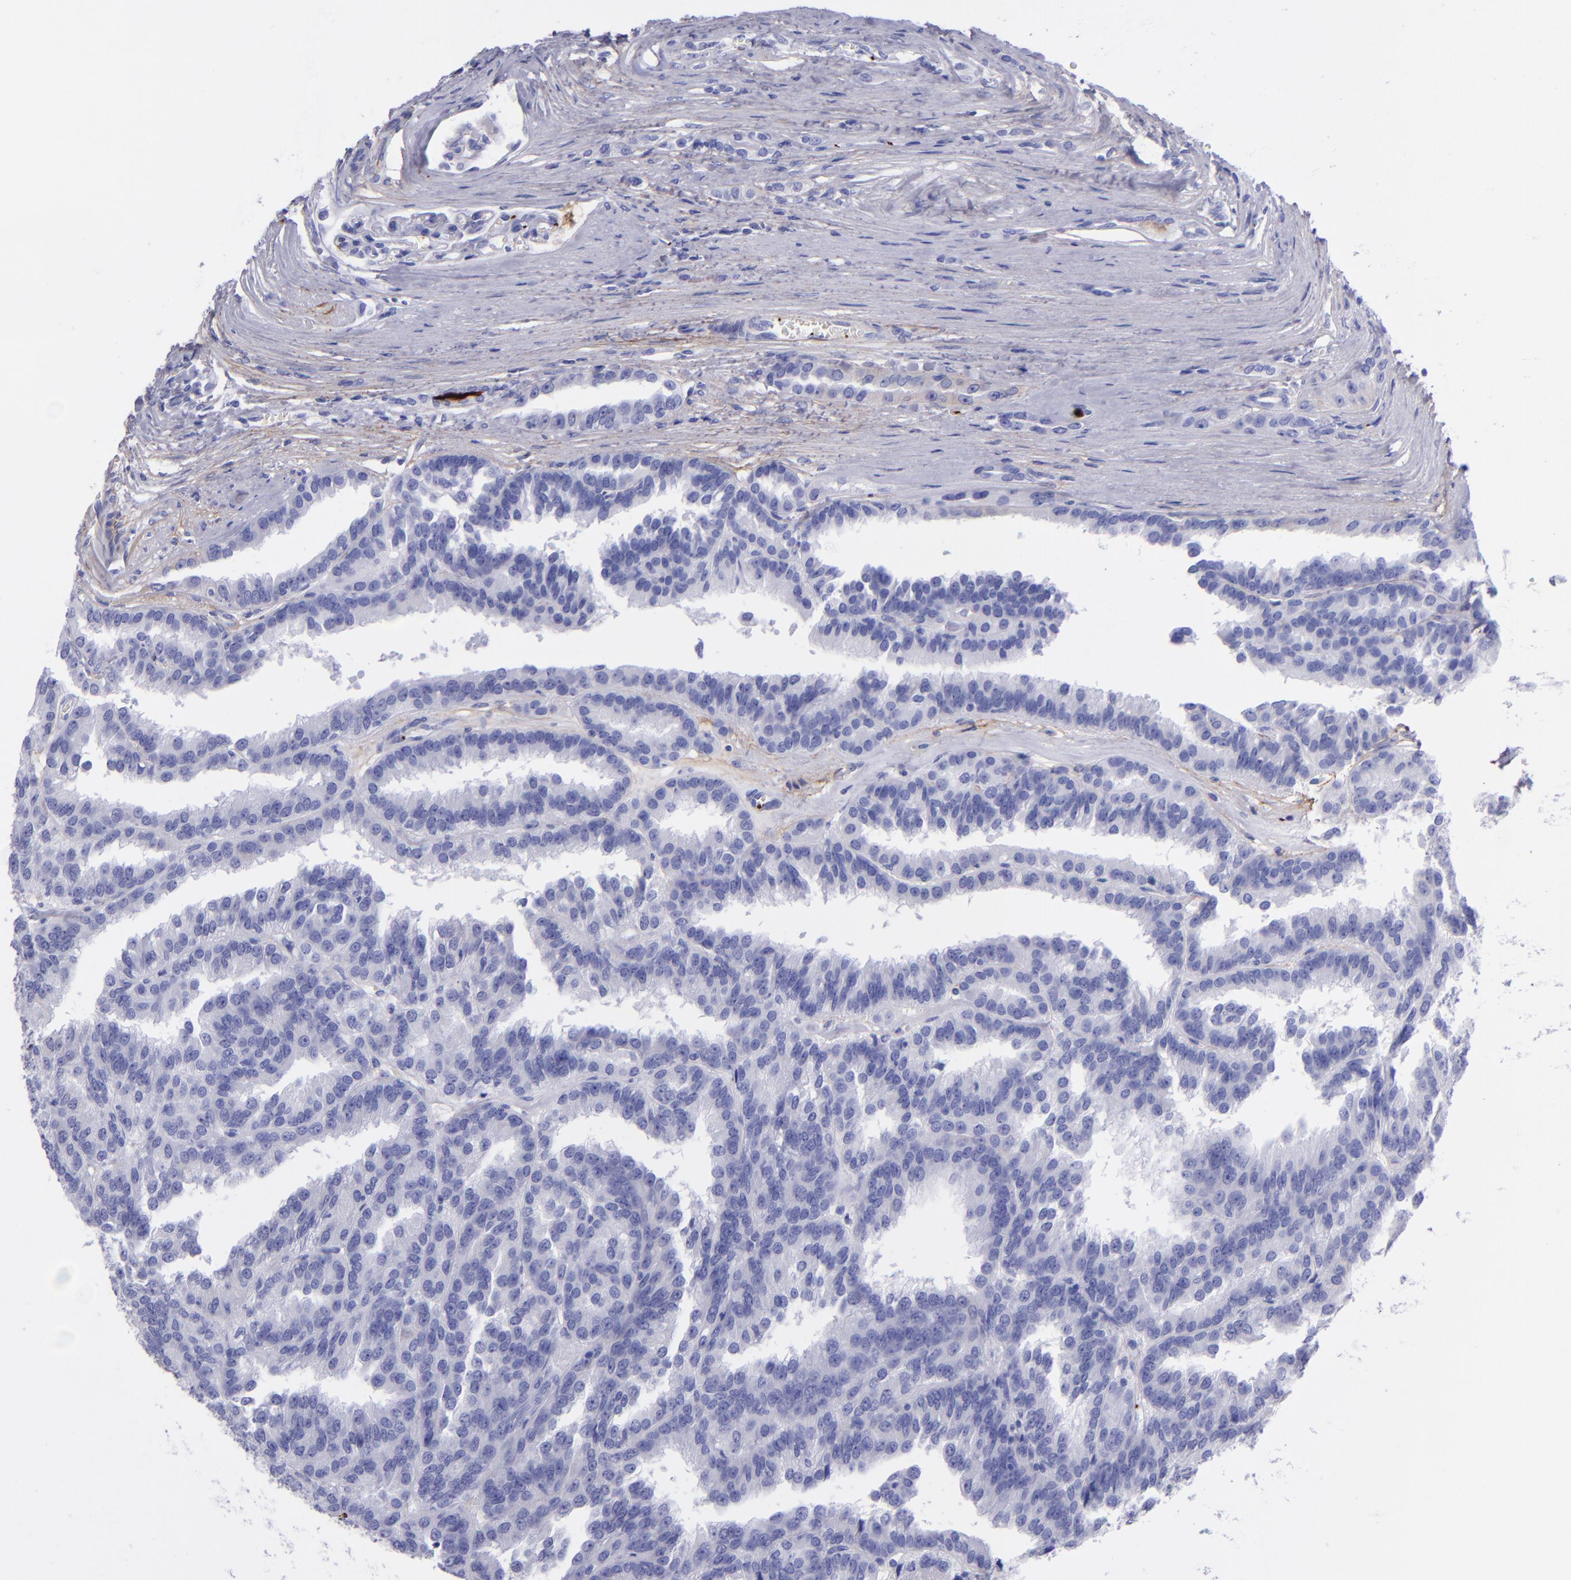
{"staining": {"intensity": "negative", "quantity": "none", "location": "none"}, "tissue": "renal cancer", "cell_type": "Tumor cells", "image_type": "cancer", "snomed": [{"axis": "morphology", "description": "Adenocarcinoma, NOS"}, {"axis": "topography", "description": "Kidney"}], "caption": "A micrograph of human adenocarcinoma (renal) is negative for staining in tumor cells.", "gene": "EFCAB13", "patient": {"sex": "male", "age": 46}}